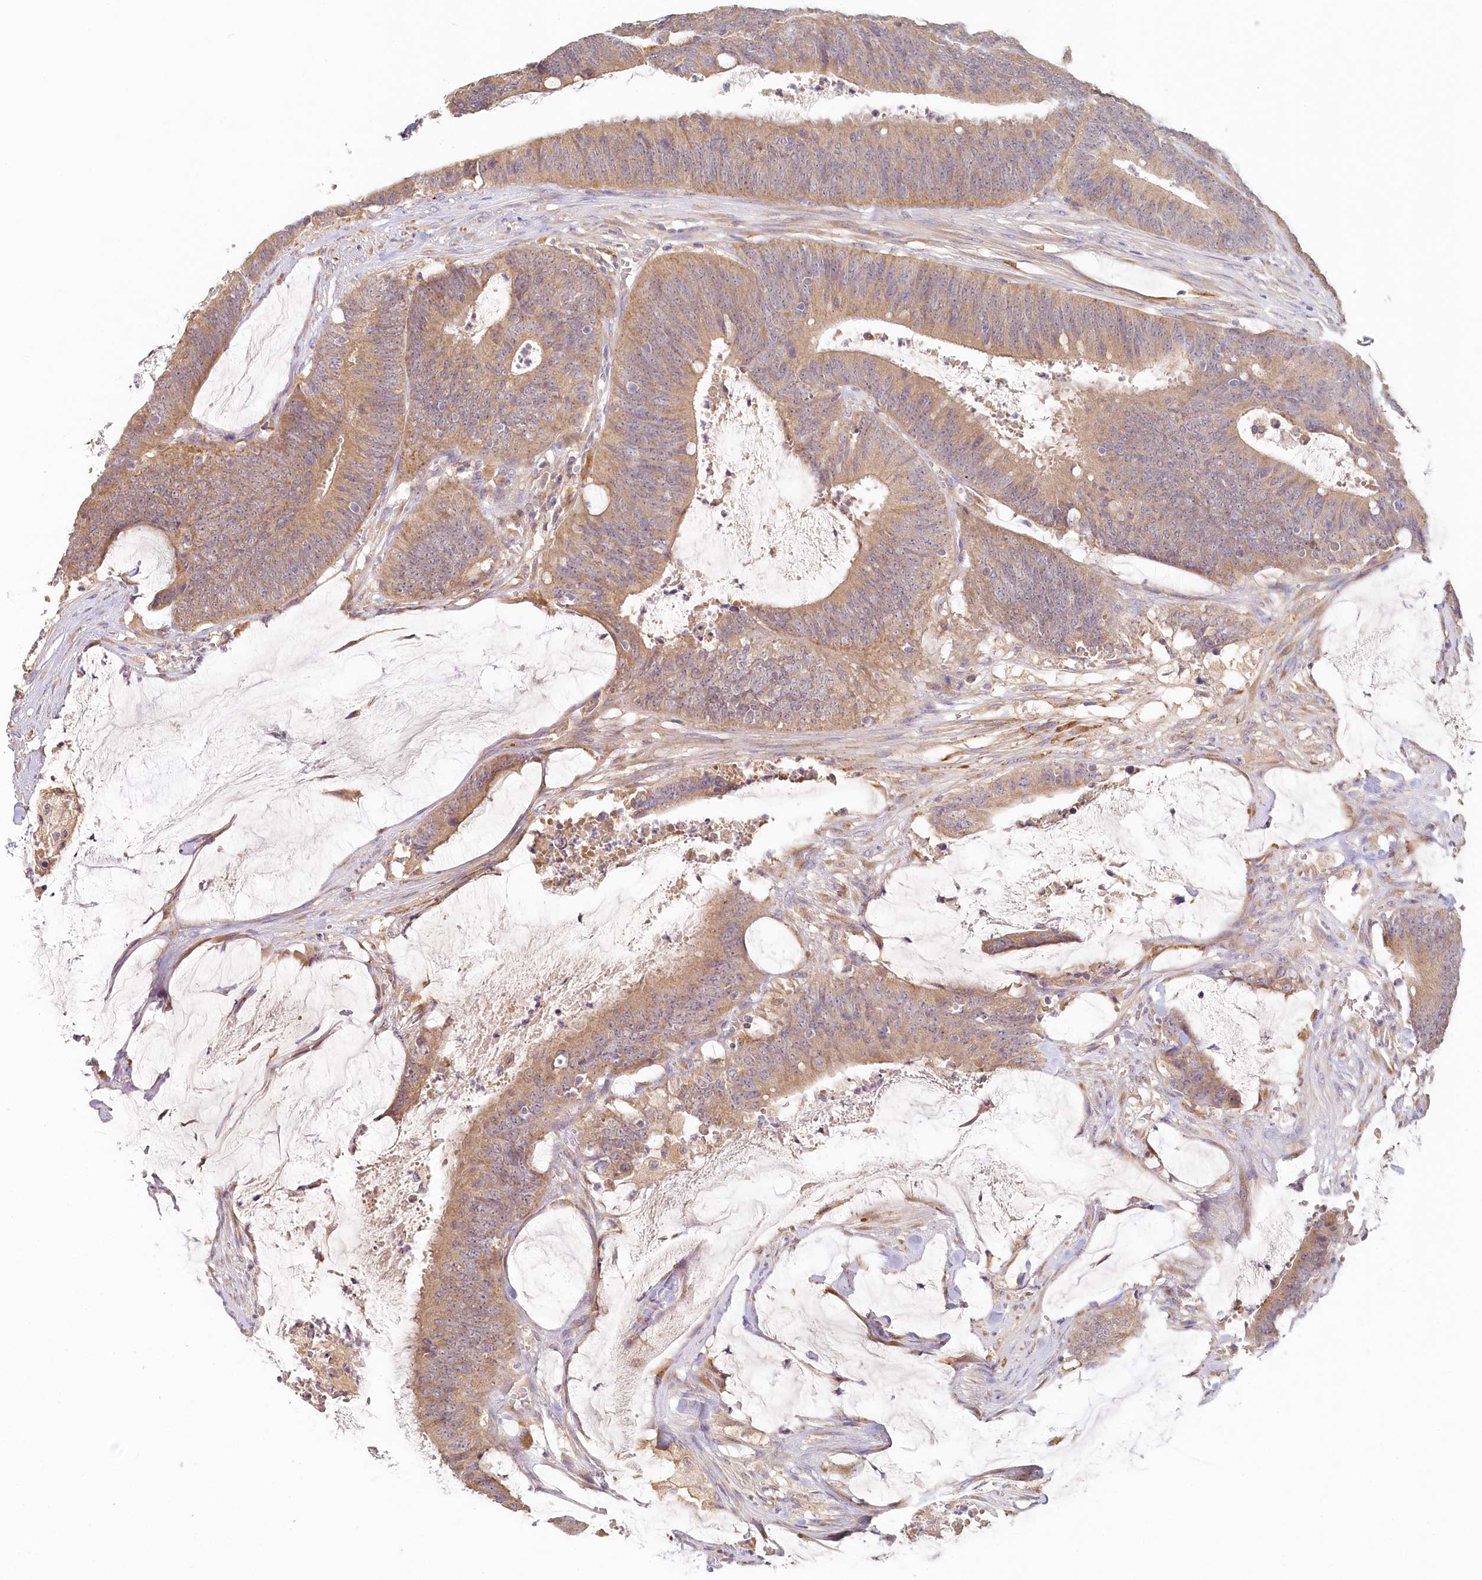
{"staining": {"intensity": "weak", "quantity": "25%-75%", "location": "cytoplasmic/membranous"}, "tissue": "colorectal cancer", "cell_type": "Tumor cells", "image_type": "cancer", "snomed": [{"axis": "morphology", "description": "Adenocarcinoma, NOS"}, {"axis": "topography", "description": "Rectum"}], "caption": "A high-resolution photomicrograph shows immunohistochemistry staining of colorectal cancer, which exhibits weak cytoplasmic/membranous staining in approximately 25%-75% of tumor cells.", "gene": "VSIG1", "patient": {"sex": "female", "age": 66}}